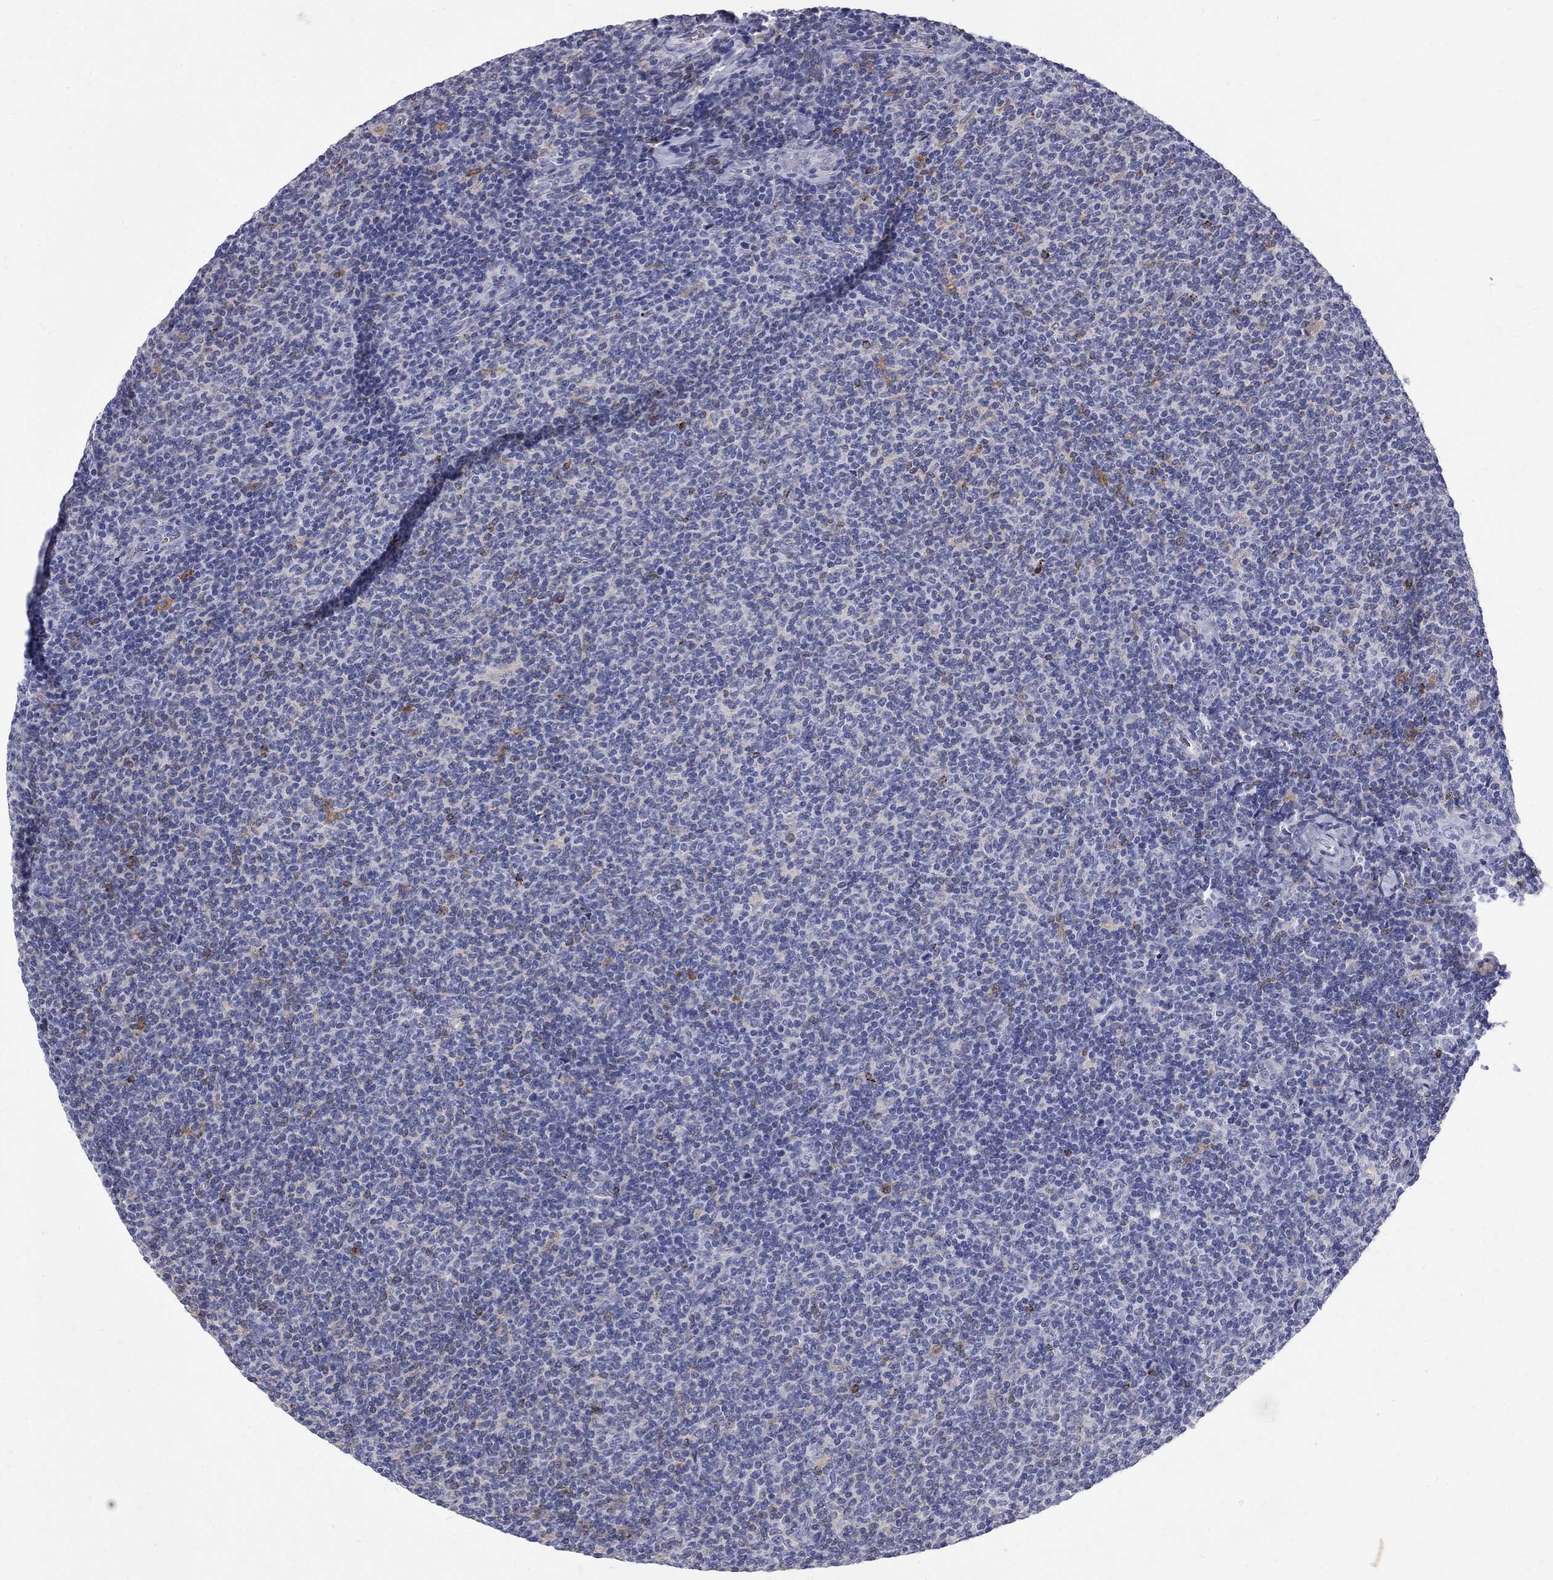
{"staining": {"intensity": "negative", "quantity": "none", "location": "none"}, "tissue": "lymphoma", "cell_type": "Tumor cells", "image_type": "cancer", "snomed": [{"axis": "morphology", "description": "Malignant lymphoma, non-Hodgkin's type, Low grade"}, {"axis": "topography", "description": "Lymph node"}], "caption": "Histopathology image shows no protein staining in tumor cells of lymphoma tissue.", "gene": "AGER", "patient": {"sex": "male", "age": 52}}